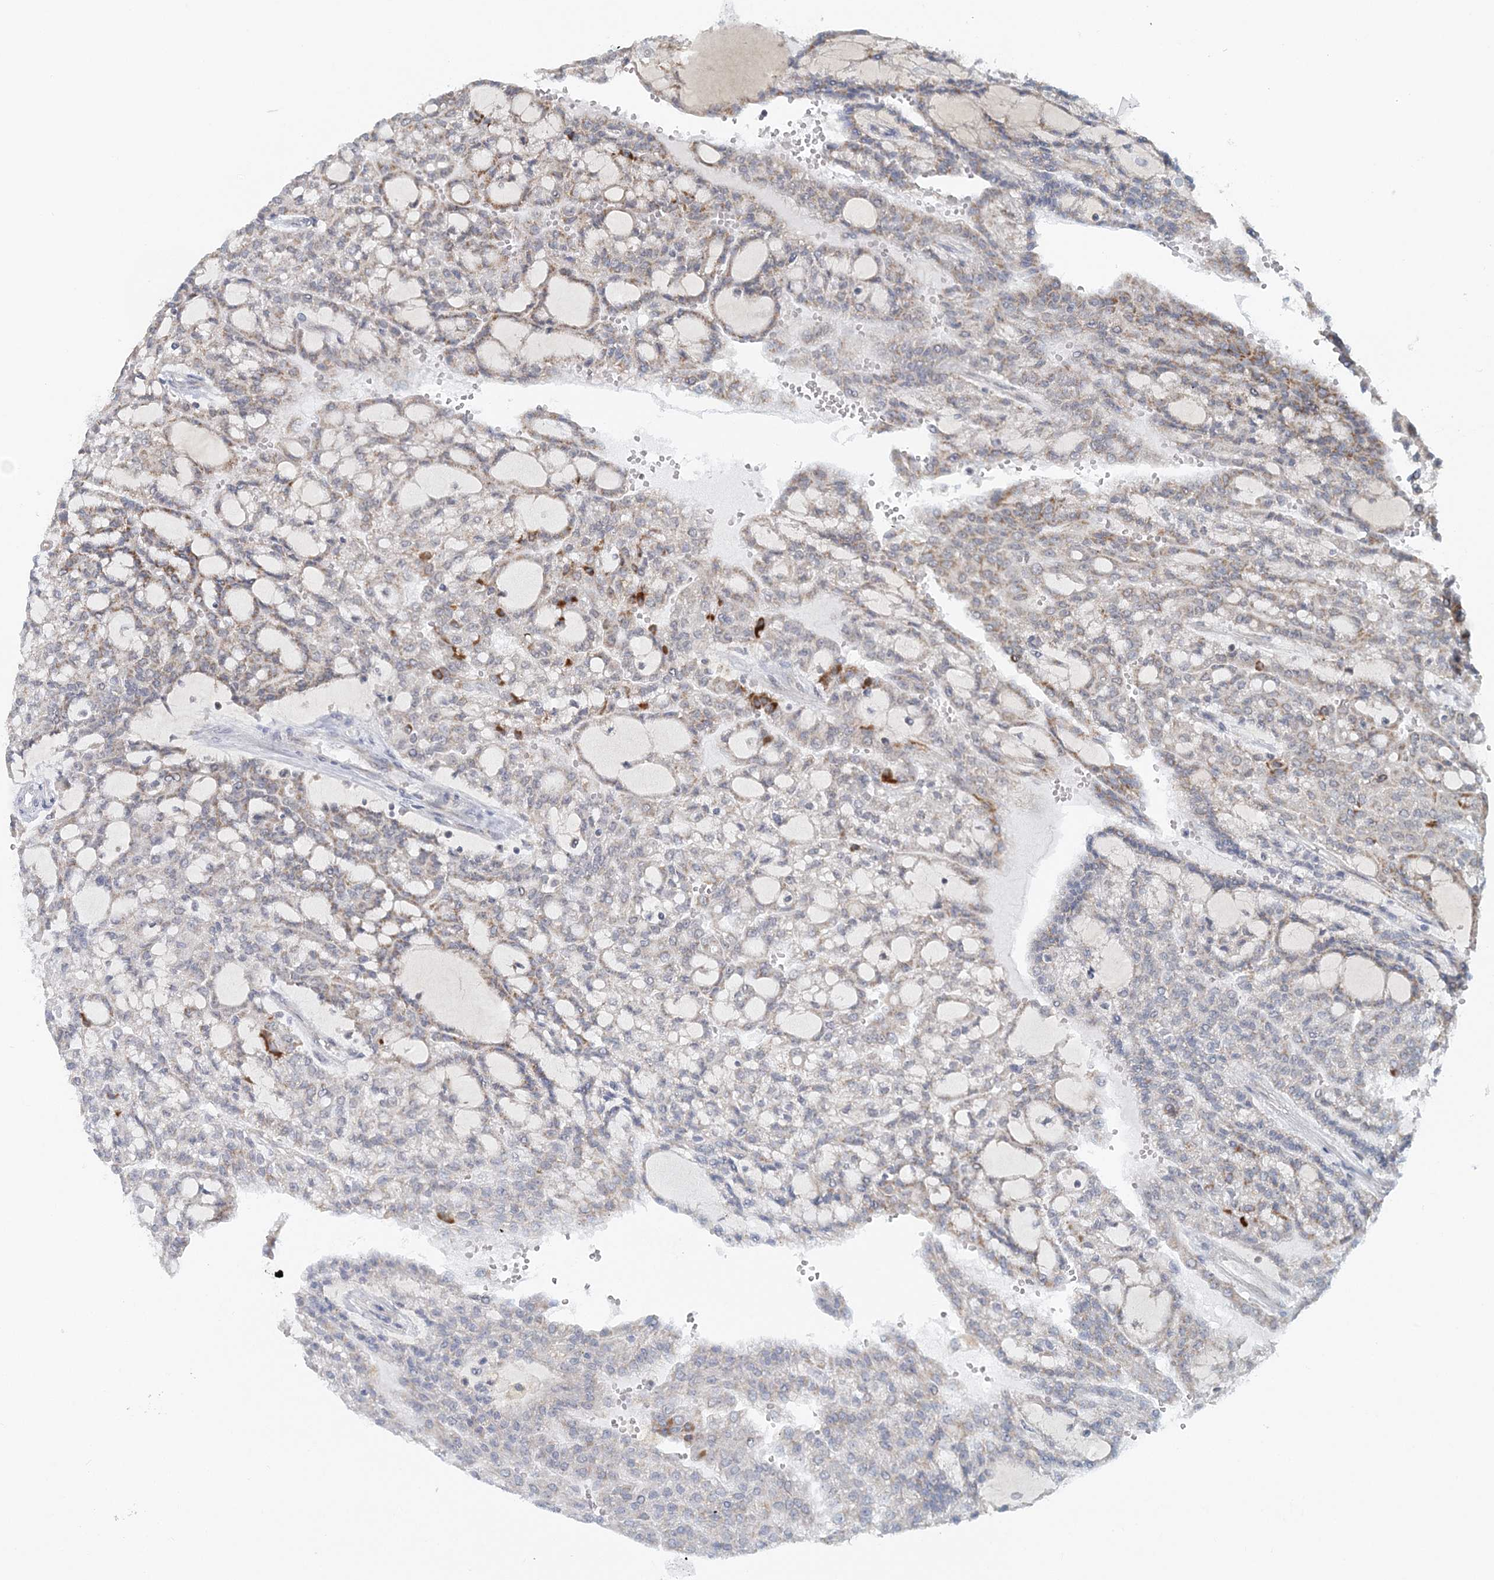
{"staining": {"intensity": "moderate", "quantity": "<25%", "location": "cytoplasmic/membranous"}, "tissue": "renal cancer", "cell_type": "Tumor cells", "image_type": "cancer", "snomed": [{"axis": "morphology", "description": "Adenocarcinoma, NOS"}, {"axis": "topography", "description": "Kidney"}], "caption": "Renal cancer stained with a brown dye displays moderate cytoplasmic/membranous positive staining in about <25% of tumor cells.", "gene": "RNF150", "patient": {"sex": "male", "age": 63}}